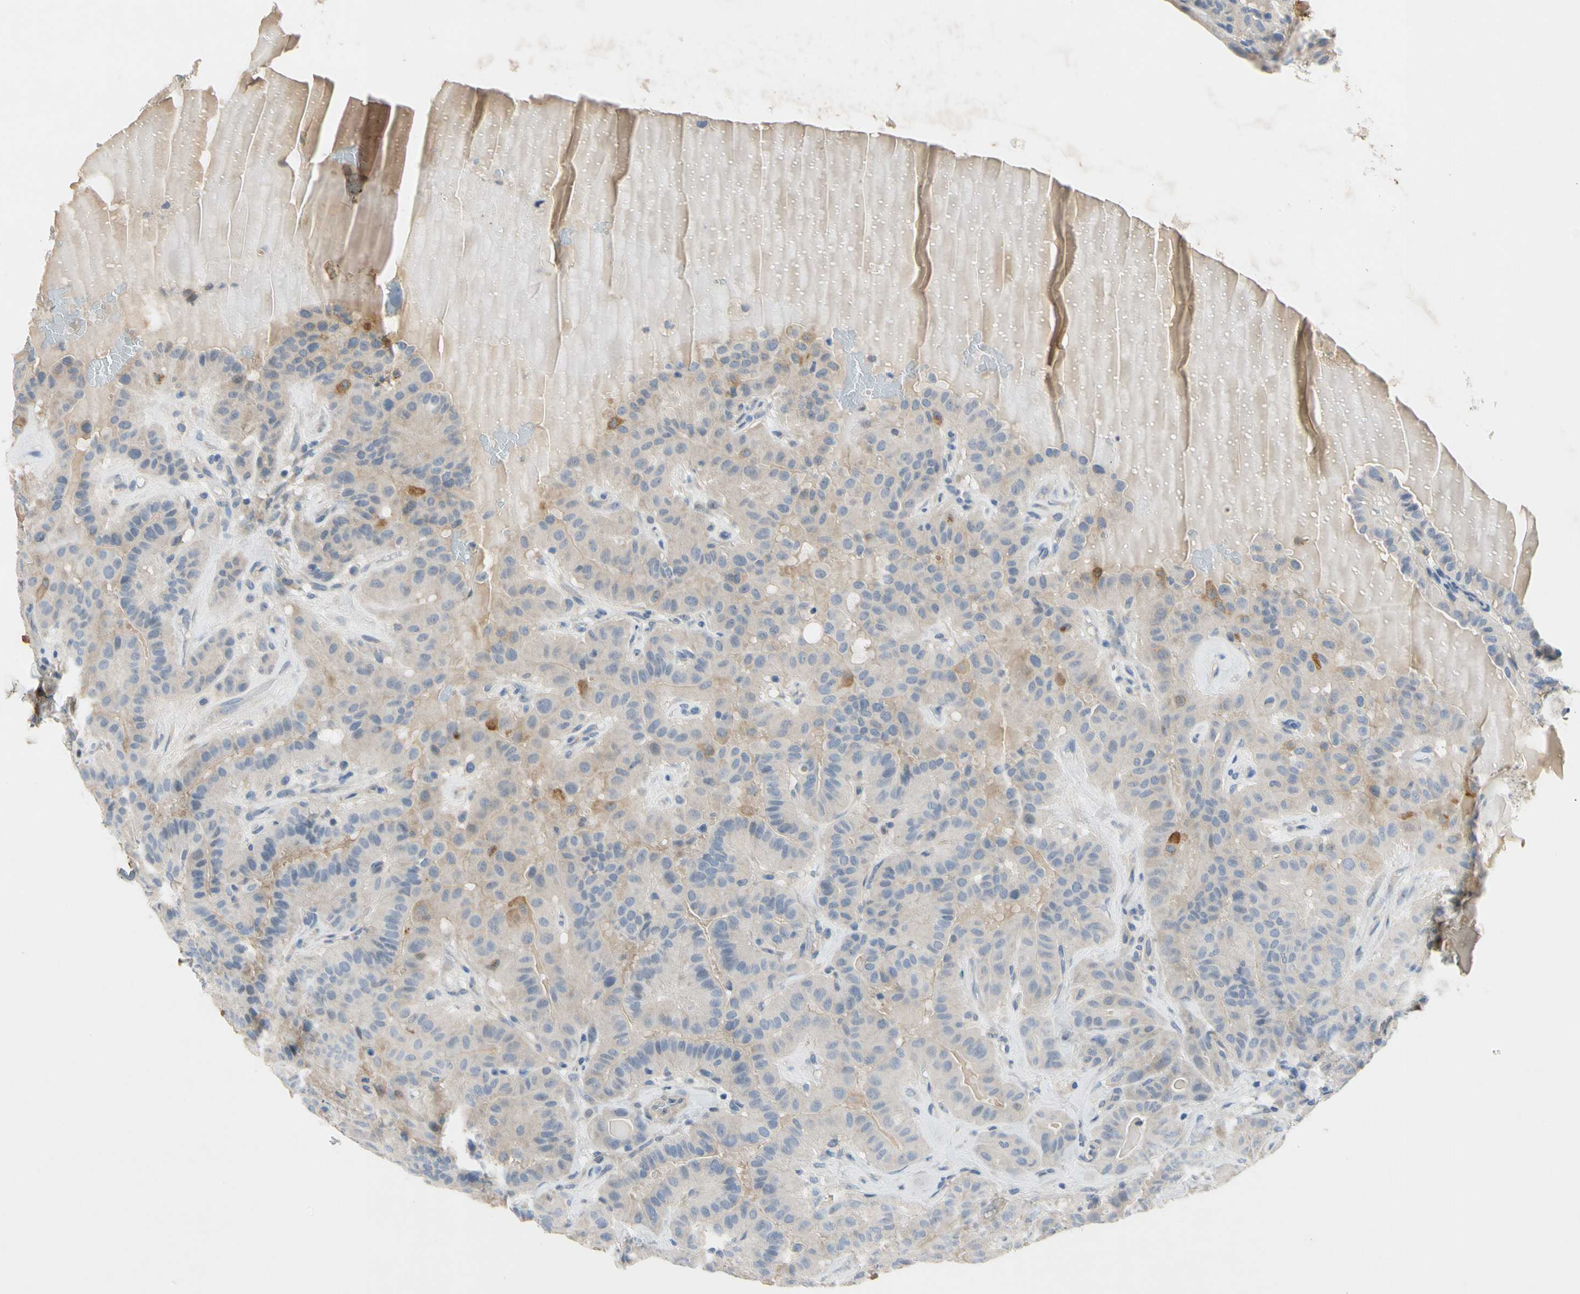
{"staining": {"intensity": "weak", "quantity": ">75%", "location": "cytoplasmic/membranous"}, "tissue": "thyroid cancer", "cell_type": "Tumor cells", "image_type": "cancer", "snomed": [{"axis": "morphology", "description": "Papillary adenocarcinoma, NOS"}, {"axis": "topography", "description": "Thyroid gland"}], "caption": "The photomicrograph shows immunohistochemical staining of papillary adenocarcinoma (thyroid). There is weak cytoplasmic/membranous positivity is present in about >75% of tumor cells. (DAB IHC with brightfield microscopy, high magnification).", "gene": "GAS6", "patient": {"sex": "male", "age": 77}}